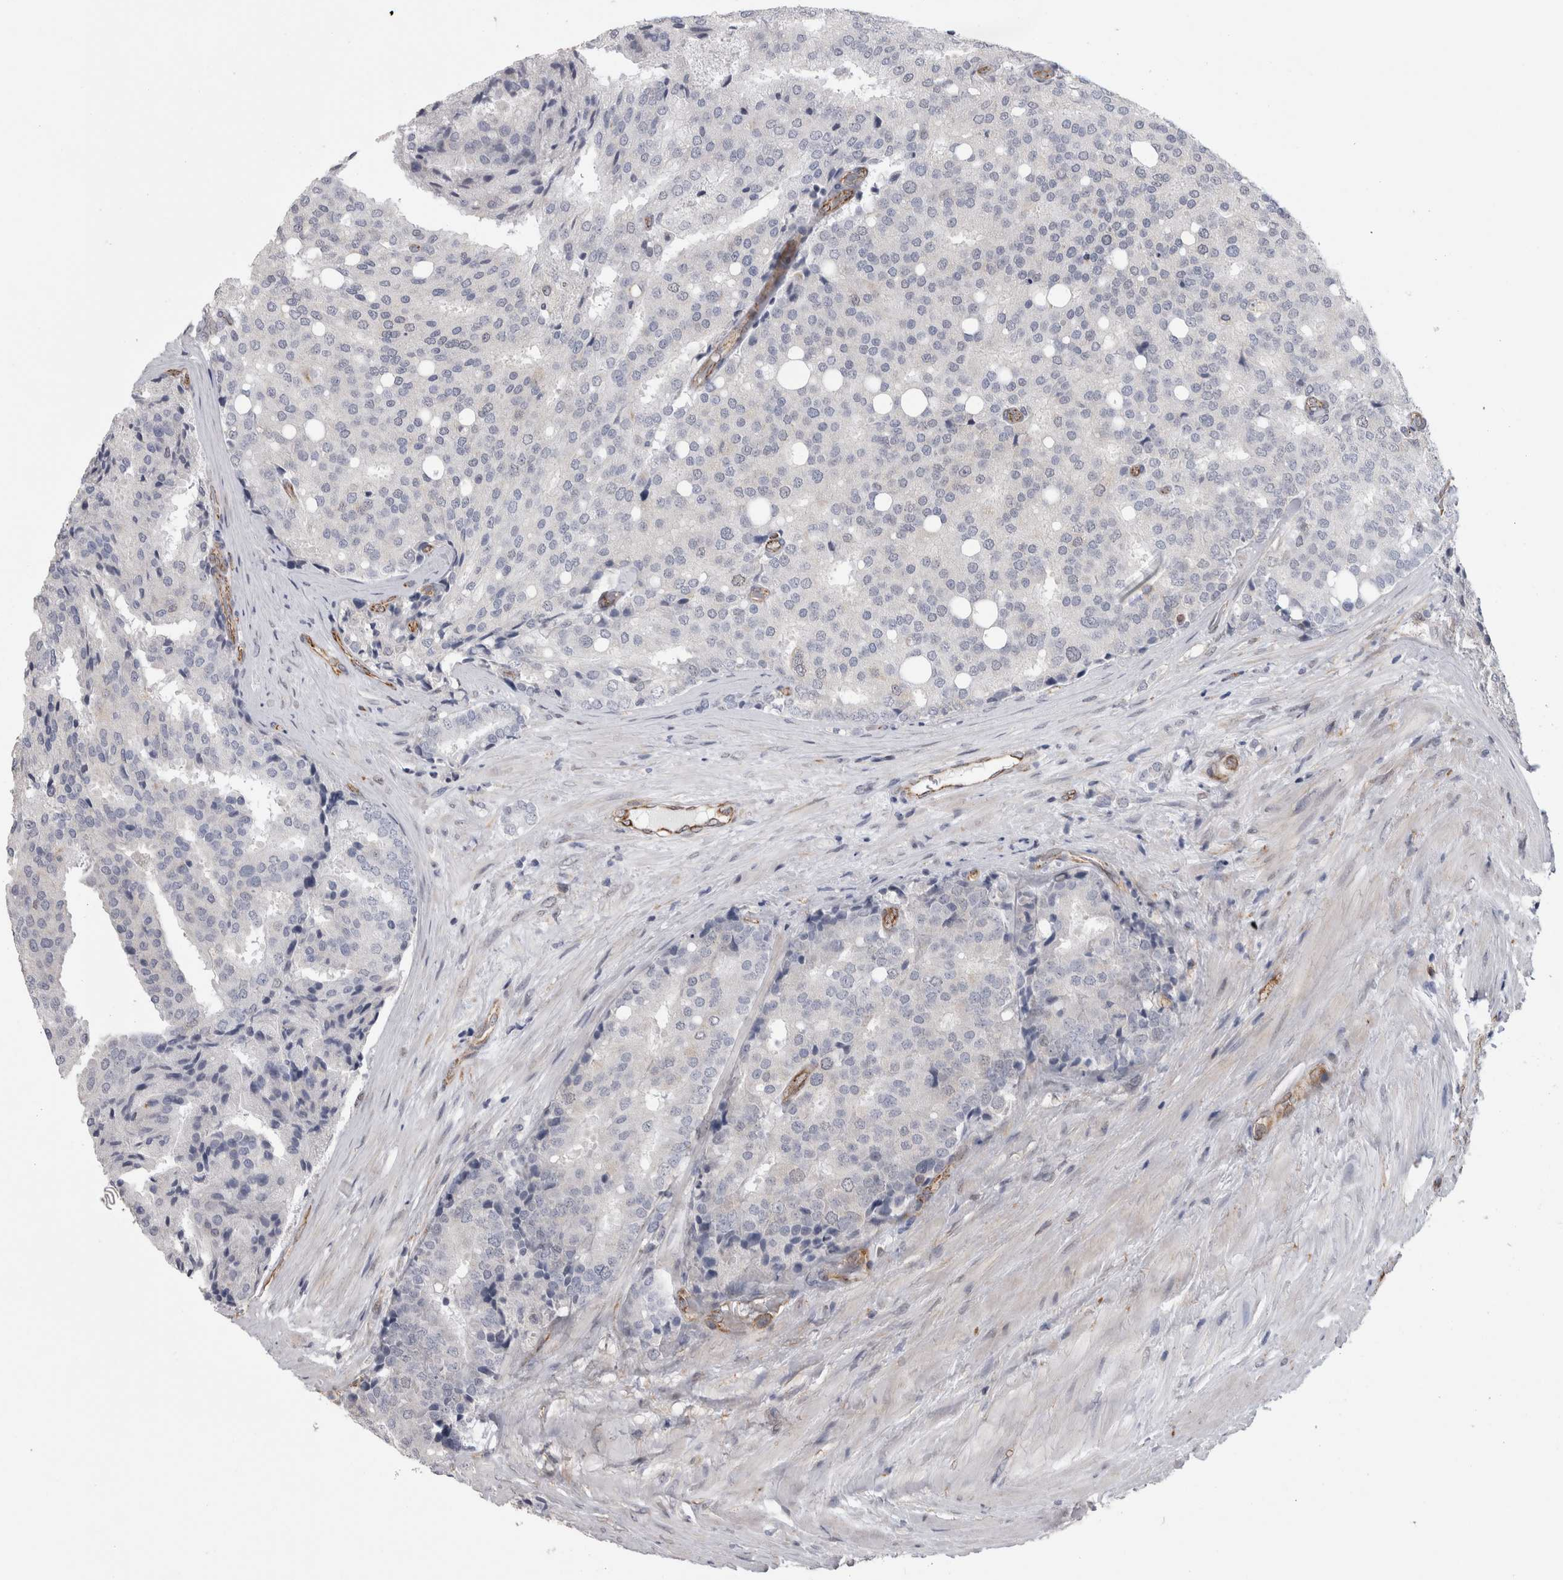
{"staining": {"intensity": "negative", "quantity": "none", "location": "none"}, "tissue": "prostate cancer", "cell_type": "Tumor cells", "image_type": "cancer", "snomed": [{"axis": "morphology", "description": "Adenocarcinoma, High grade"}, {"axis": "topography", "description": "Prostate"}], "caption": "High power microscopy photomicrograph of an immunohistochemistry (IHC) histopathology image of prostate cancer (adenocarcinoma (high-grade)), revealing no significant staining in tumor cells.", "gene": "ACOT7", "patient": {"sex": "male", "age": 50}}